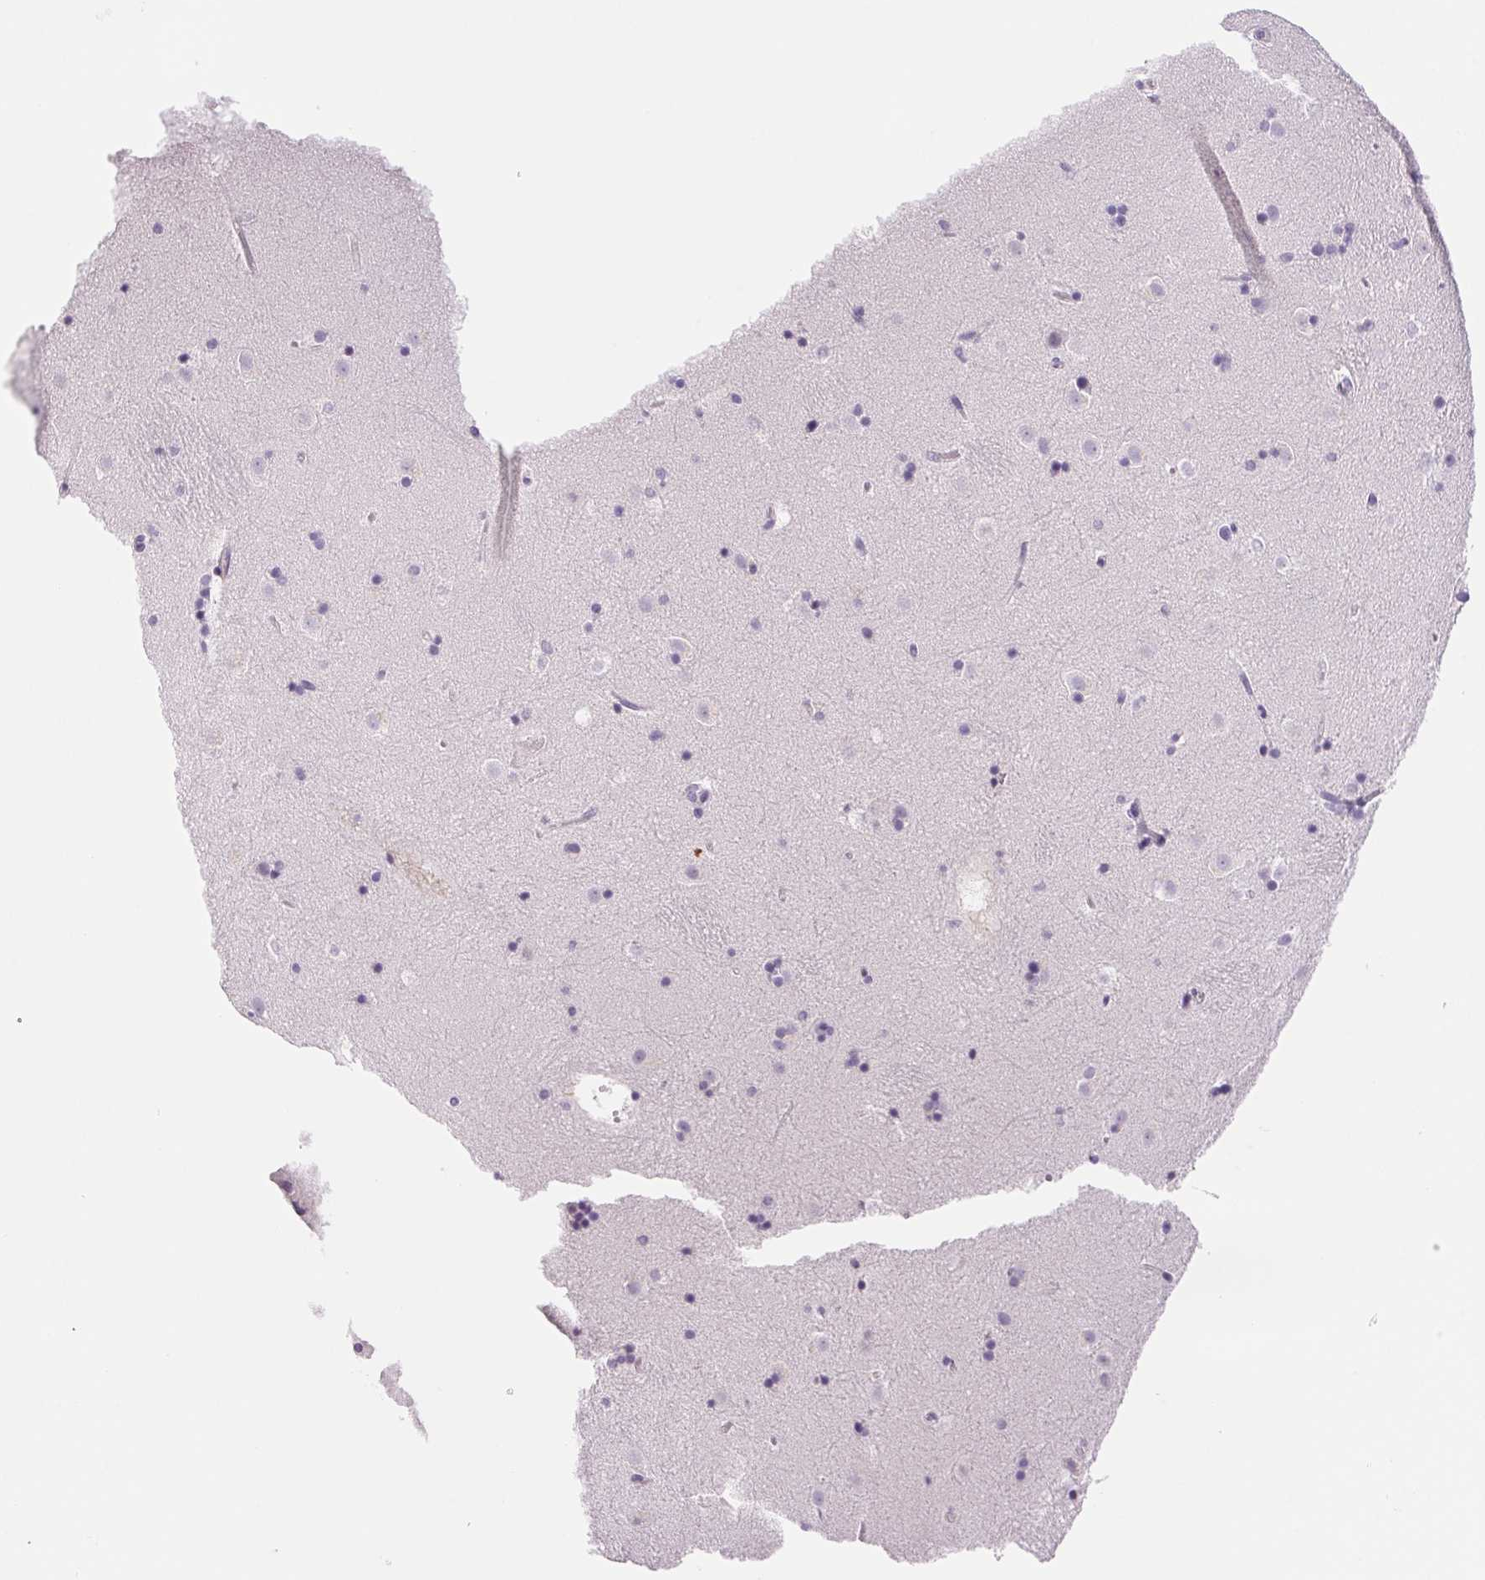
{"staining": {"intensity": "negative", "quantity": "none", "location": "none"}, "tissue": "caudate", "cell_type": "Glial cells", "image_type": "normal", "snomed": [{"axis": "morphology", "description": "Normal tissue, NOS"}, {"axis": "topography", "description": "Lateral ventricle wall"}], "caption": "Glial cells are negative for brown protein staining in benign caudate. (DAB (3,3'-diaminobenzidine) immunohistochemistry, high magnification).", "gene": "IFIT1B", "patient": {"sex": "male", "age": 37}}